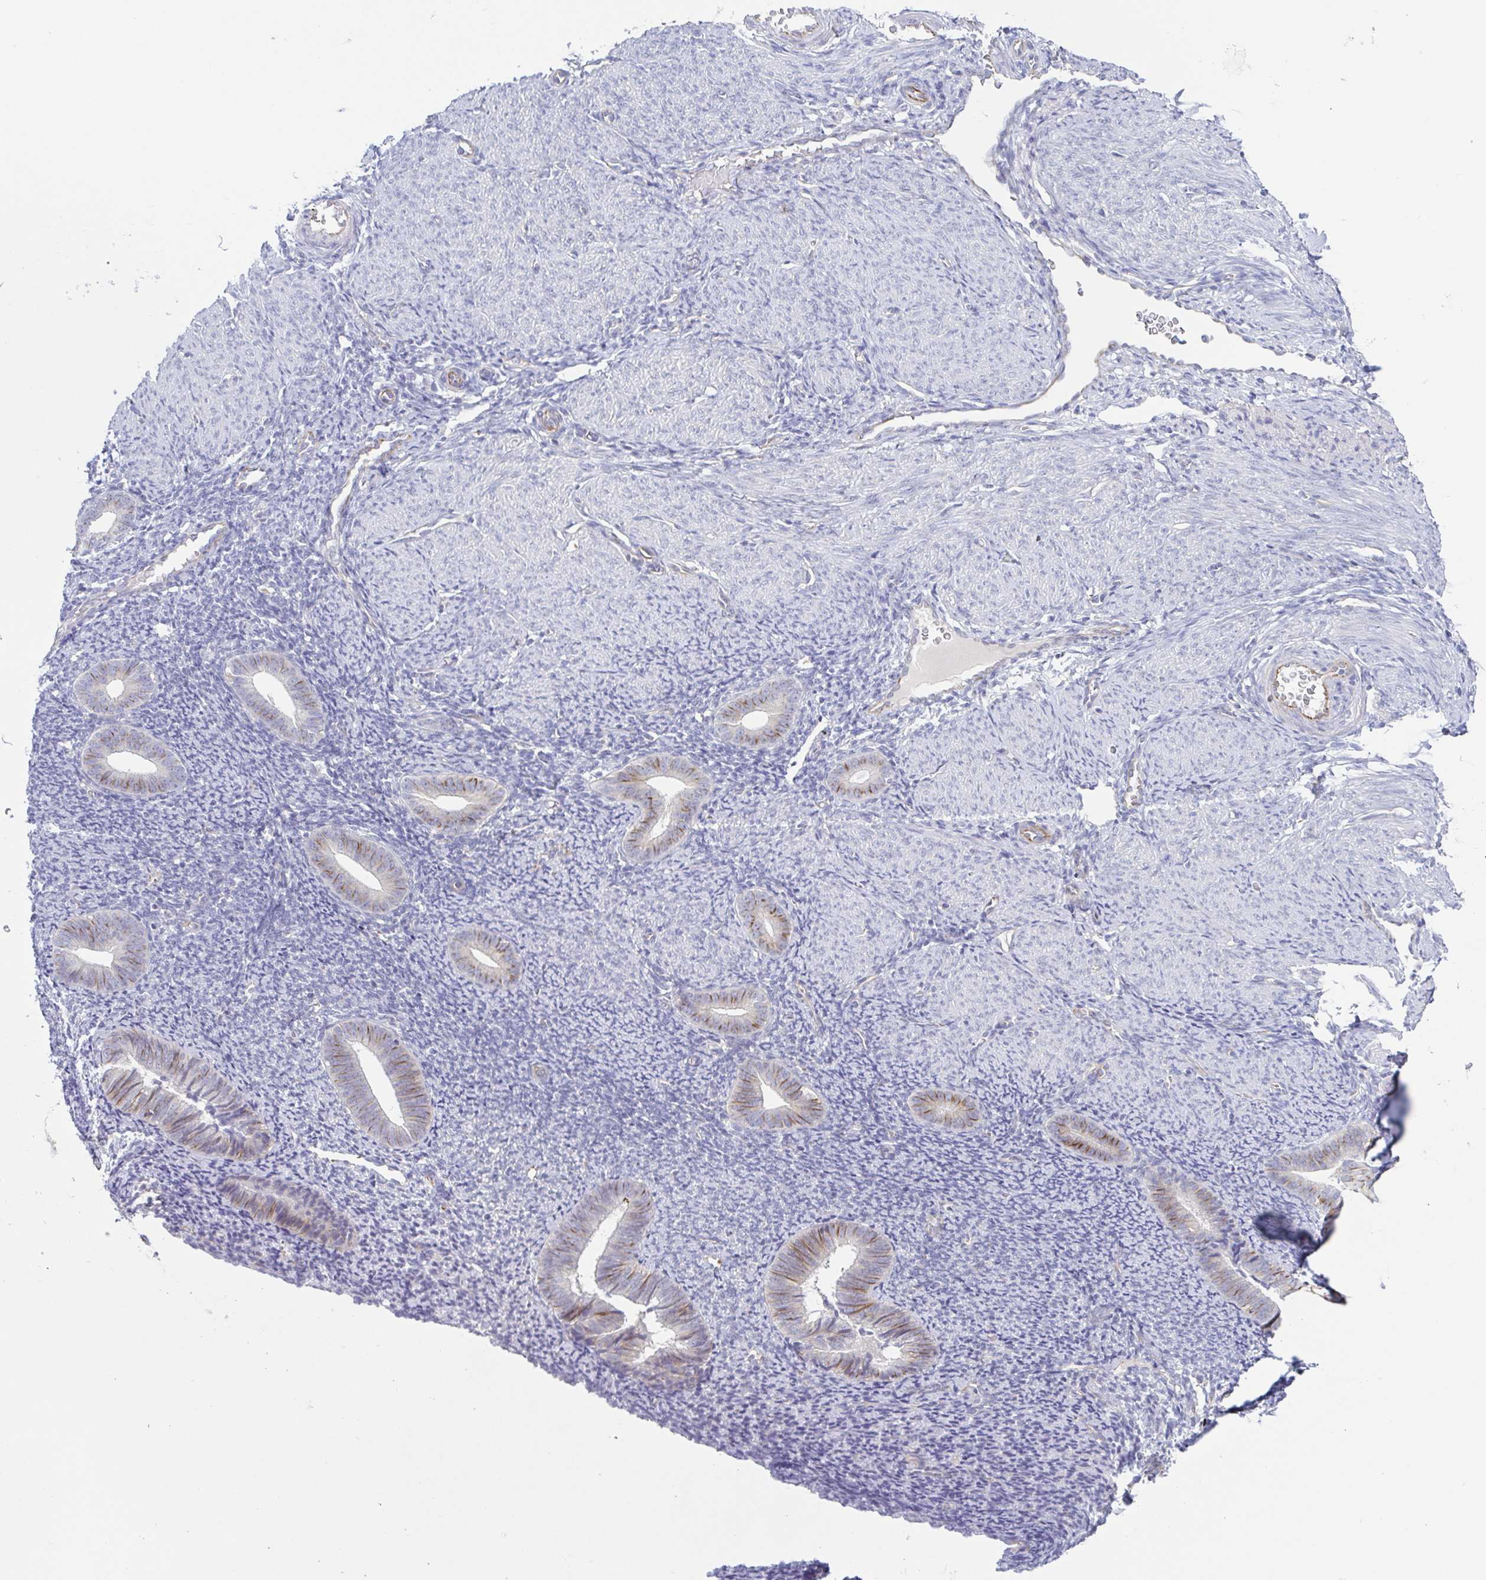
{"staining": {"intensity": "negative", "quantity": "none", "location": "none"}, "tissue": "endometrium", "cell_type": "Cells in endometrial stroma", "image_type": "normal", "snomed": [{"axis": "morphology", "description": "Normal tissue, NOS"}, {"axis": "topography", "description": "Endometrium"}], "caption": "Benign endometrium was stained to show a protein in brown. There is no significant positivity in cells in endometrial stroma.", "gene": "COL17A1", "patient": {"sex": "female", "age": 39}}